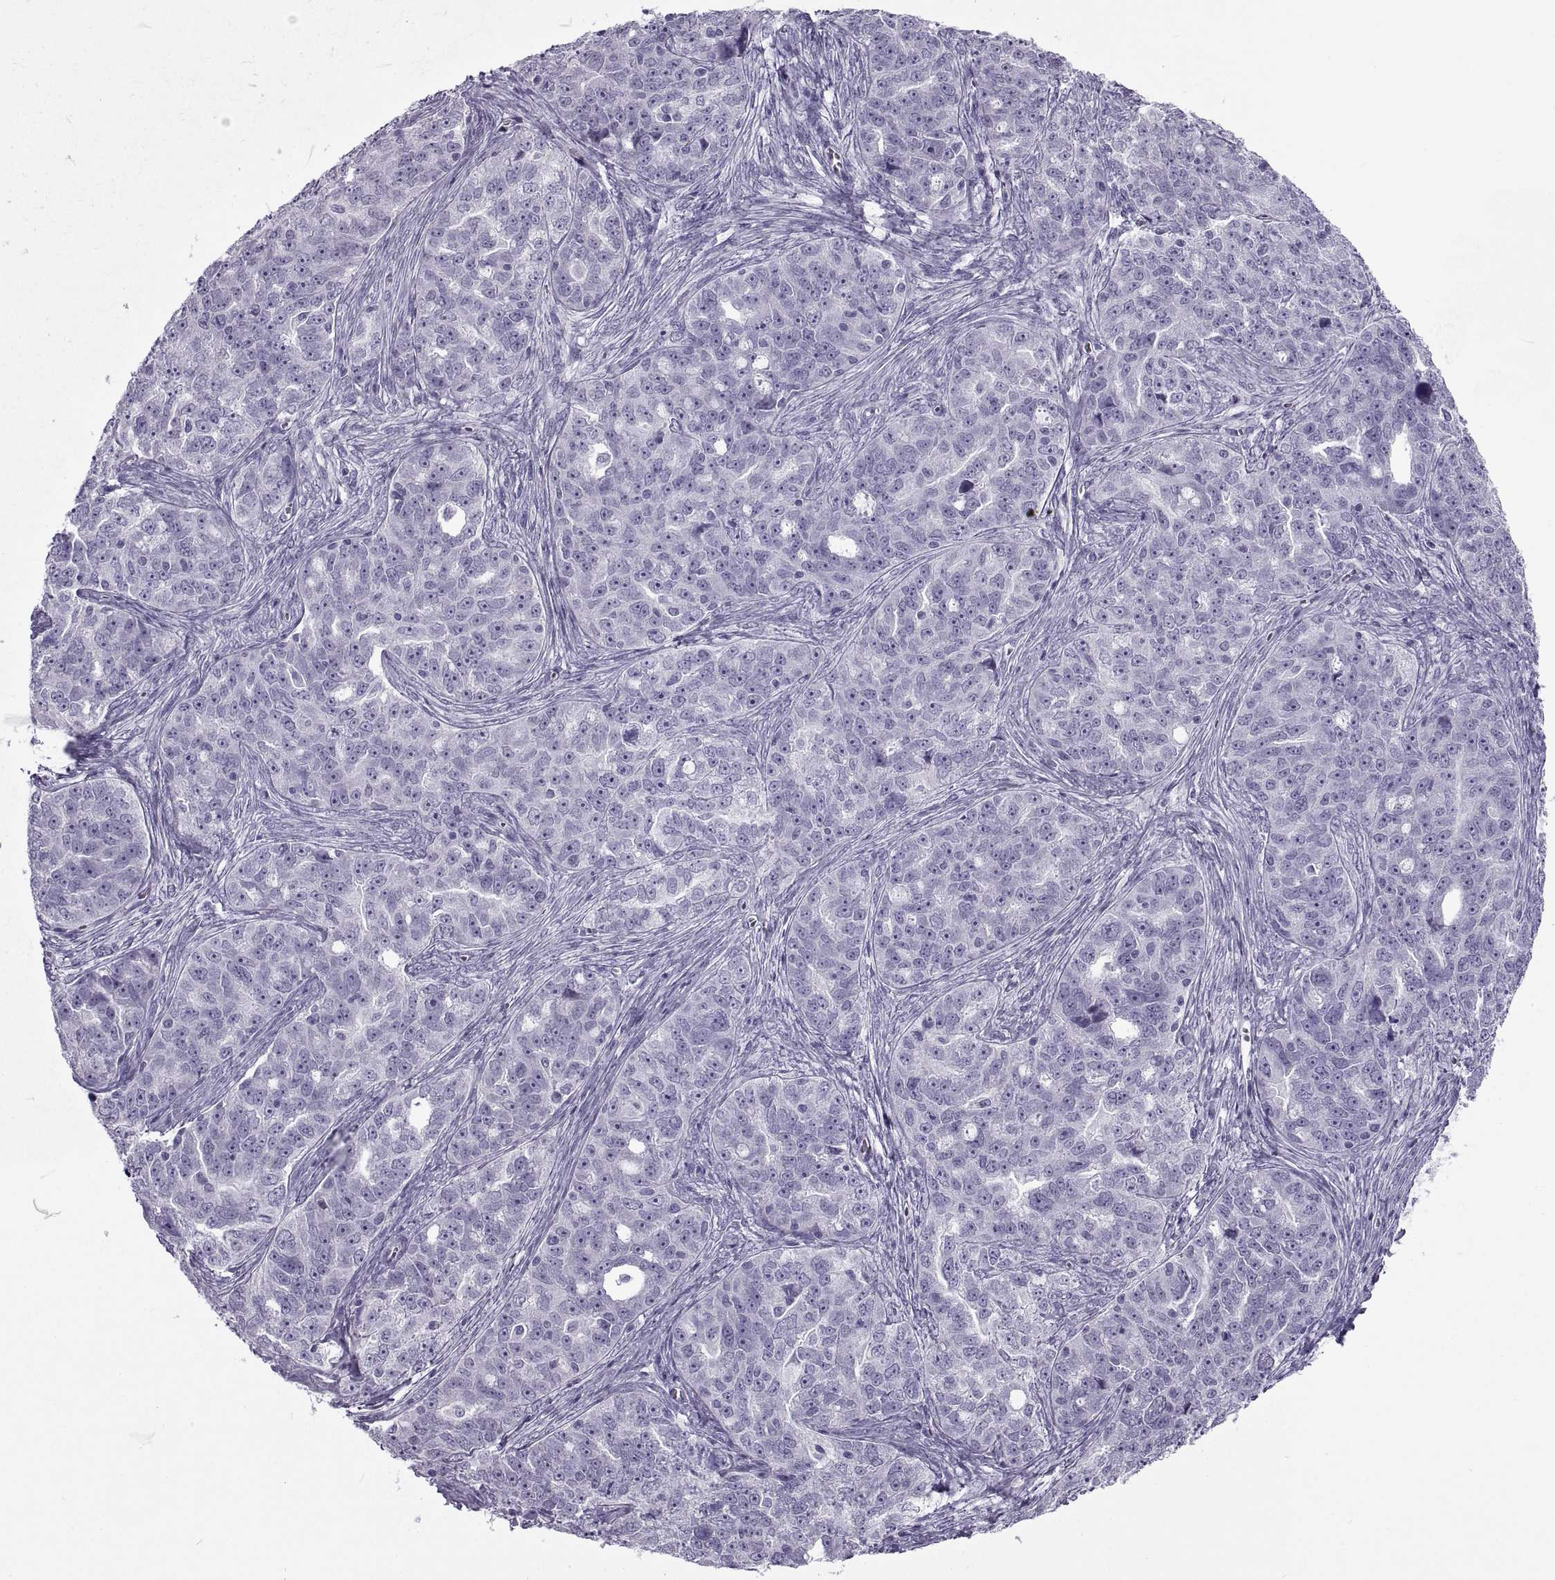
{"staining": {"intensity": "negative", "quantity": "none", "location": "none"}, "tissue": "ovarian cancer", "cell_type": "Tumor cells", "image_type": "cancer", "snomed": [{"axis": "morphology", "description": "Cystadenocarcinoma, serous, NOS"}, {"axis": "topography", "description": "Ovary"}], "caption": "The IHC image has no significant staining in tumor cells of serous cystadenocarcinoma (ovarian) tissue.", "gene": "RLBP1", "patient": {"sex": "female", "age": 51}}